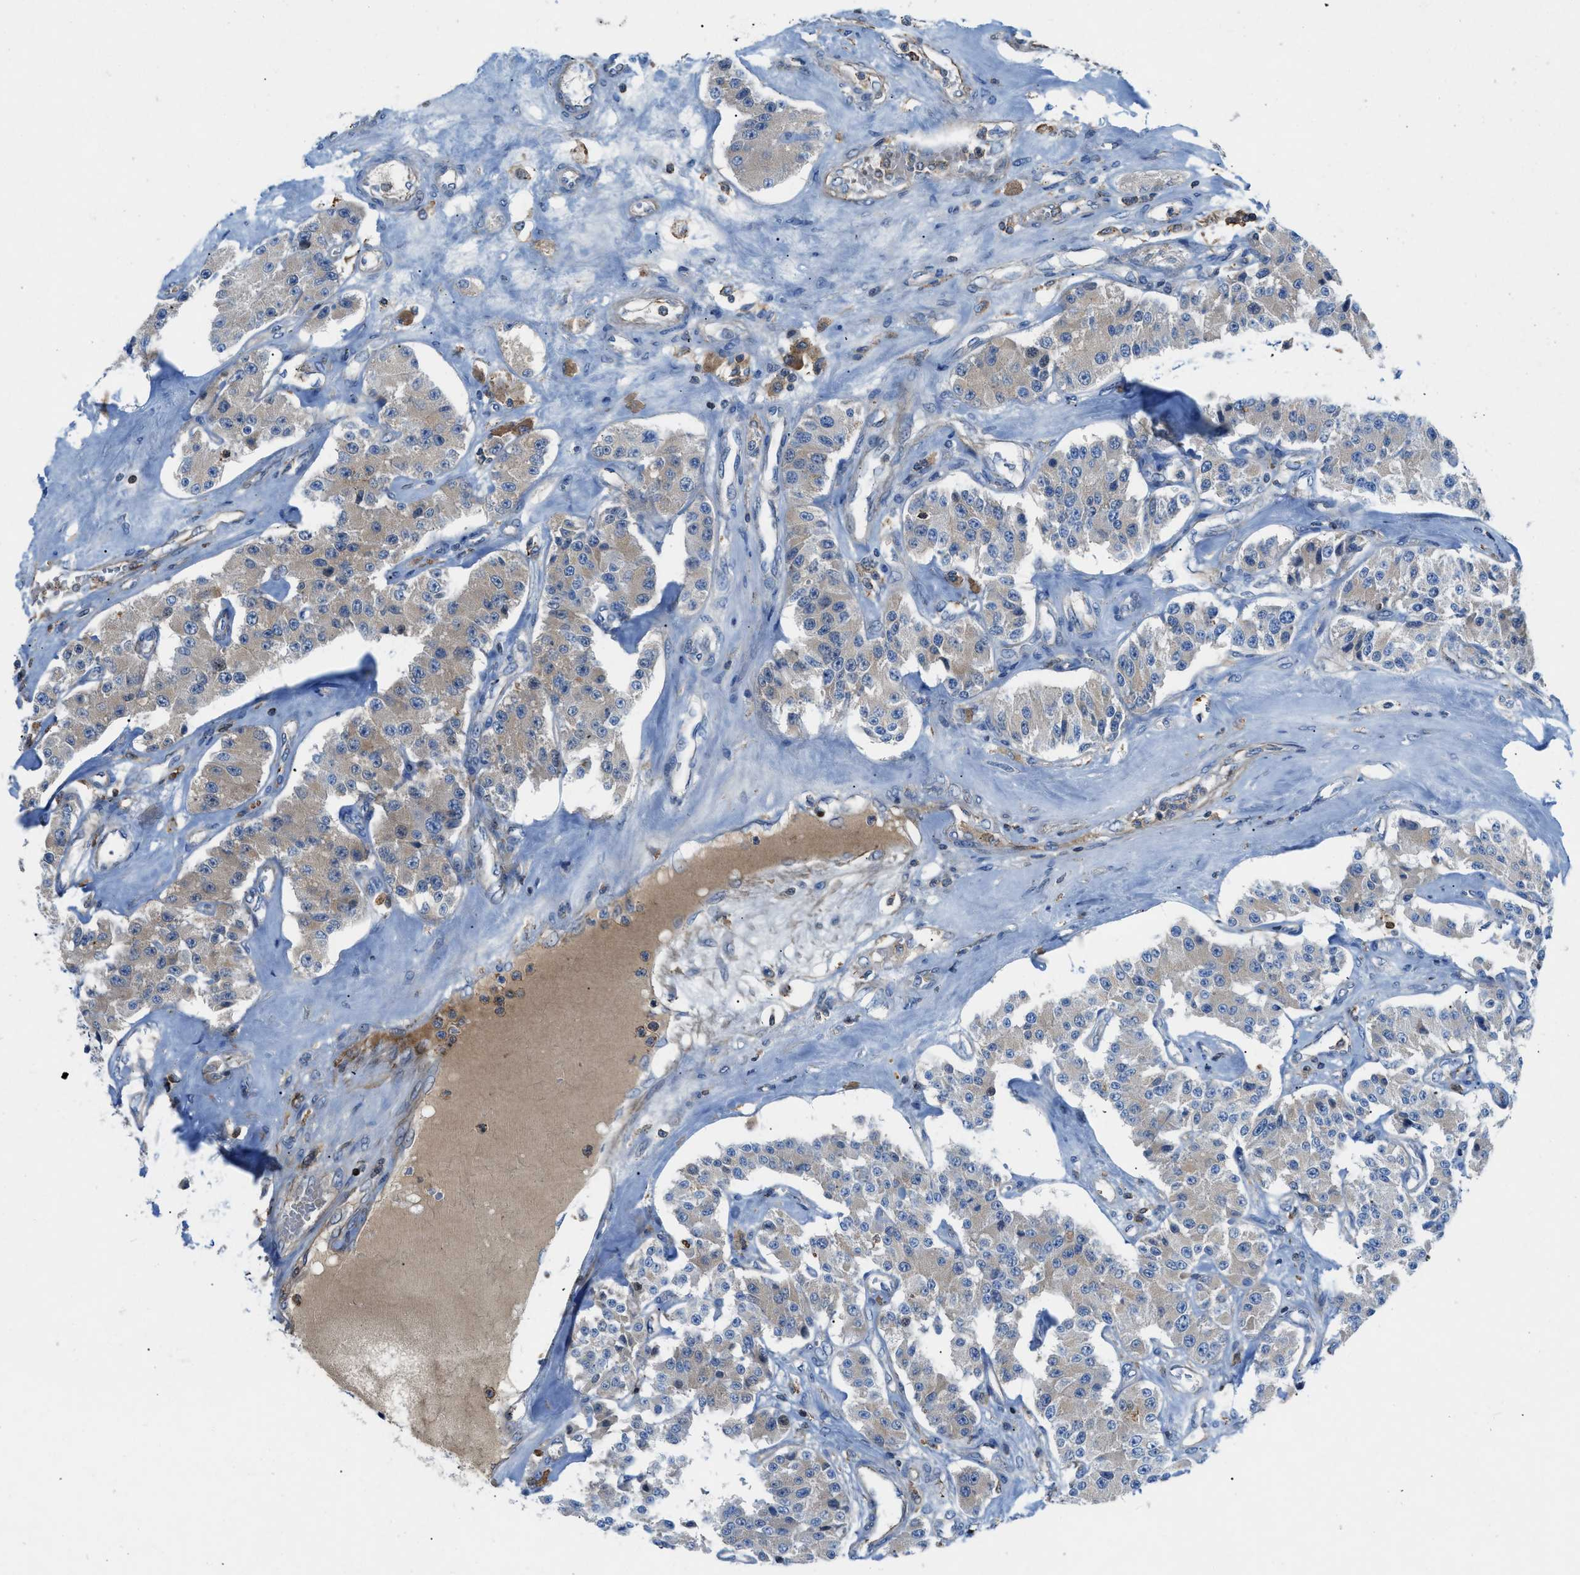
{"staining": {"intensity": "negative", "quantity": "none", "location": "none"}, "tissue": "carcinoid", "cell_type": "Tumor cells", "image_type": "cancer", "snomed": [{"axis": "morphology", "description": "Carcinoid, malignant, NOS"}, {"axis": "topography", "description": "Pancreas"}], "caption": "Immunohistochemical staining of carcinoid demonstrates no significant expression in tumor cells. The staining was performed using DAB to visualize the protein expression in brown, while the nuclei were stained in blue with hematoxylin (Magnification: 20x).", "gene": "ATP6V0D1", "patient": {"sex": "male", "age": 41}}